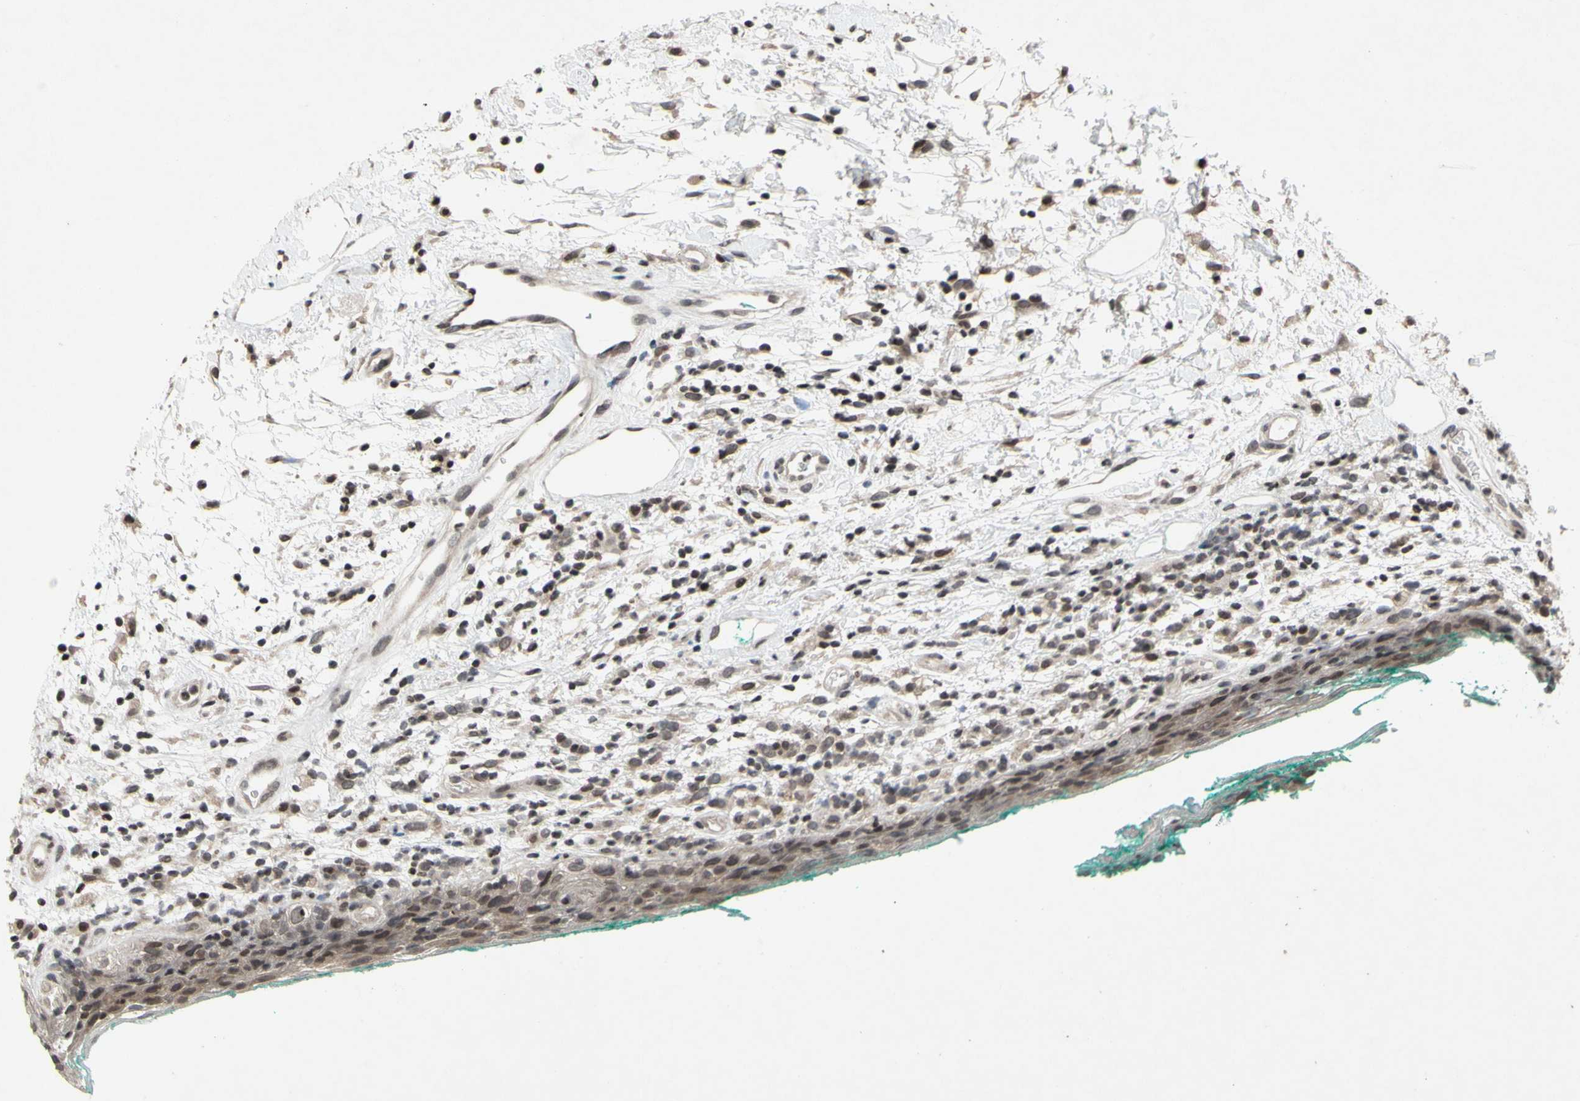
{"staining": {"intensity": "weak", "quantity": "25%-75%", "location": "cytoplasmic/membranous,nuclear"}, "tissue": "oral mucosa", "cell_type": "Squamous epithelial cells", "image_type": "normal", "snomed": [{"axis": "morphology", "description": "Normal tissue, NOS"}, {"axis": "topography", "description": "Skeletal muscle"}, {"axis": "topography", "description": "Oral tissue"}, {"axis": "topography", "description": "Peripheral nerve tissue"}], "caption": "Weak cytoplasmic/membranous,nuclear expression for a protein is seen in approximately 25%-75% of squamous epithelial cells of benign oral mucosa using immunohistochemistry.", "gene": "XPO1", "patient": {"sex": "female", "age": 84}}